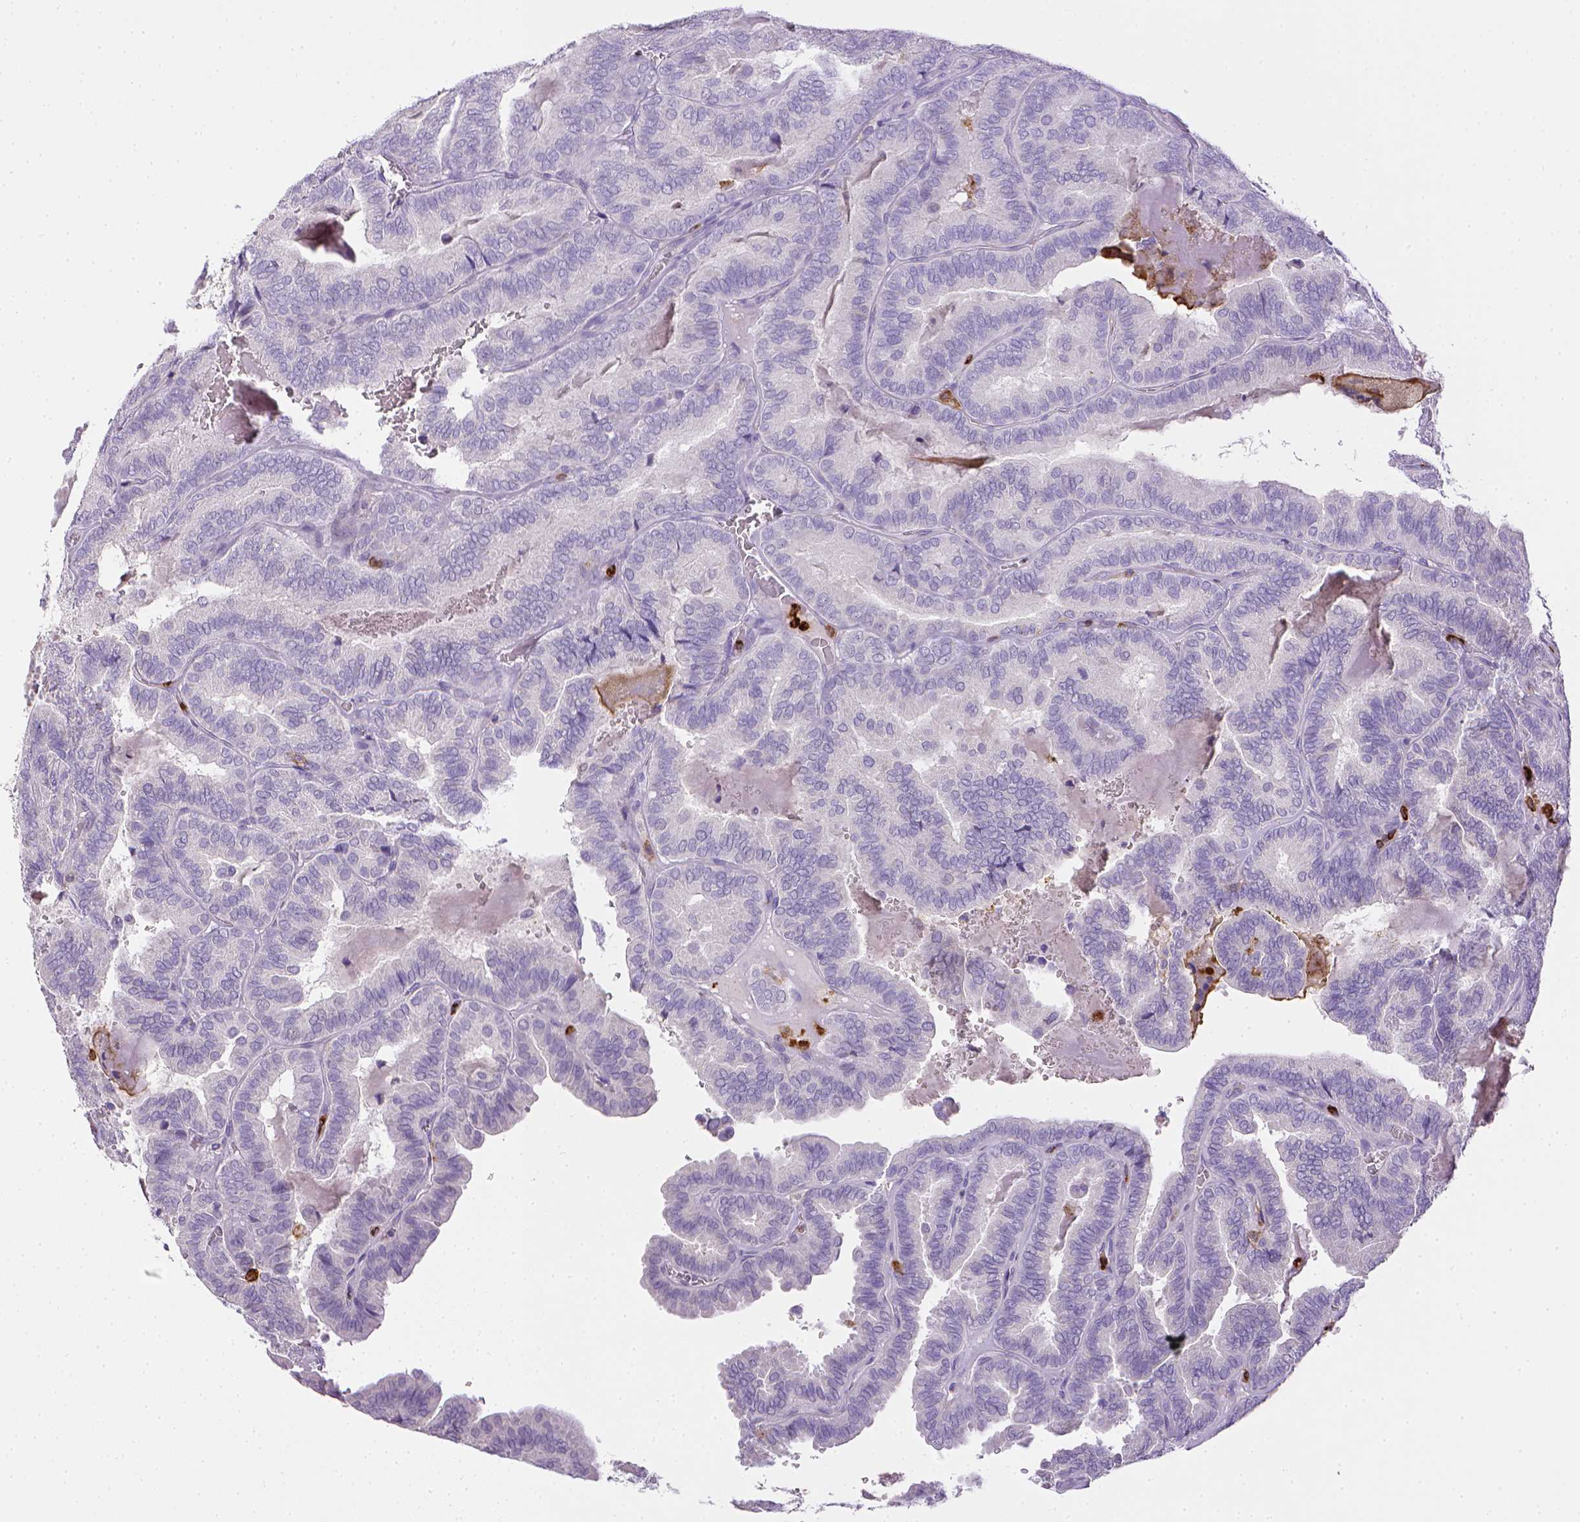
{"staining": {"intensity": "negative", "quantity": "none", "location": "none"}, "tissue": "thyroid cancer", "cell_type": "Tumor cells", "image_type": "cancer", "snomed": [{"axis": "morphology", "description": "Papillary adenocarcinoma, NOS"}, {"axis": "topography", "description": "Thyroid gland"}], "caption": "High power microscopy photomicrograph of an immunohistochemistry (IHC) histopathology image of thyroid cancer (papillary adenocarcinoma), revealing no significant expression in tumor cells.", "gene": "ITGAM", "patient": {"sex": "female", "age": 75}}